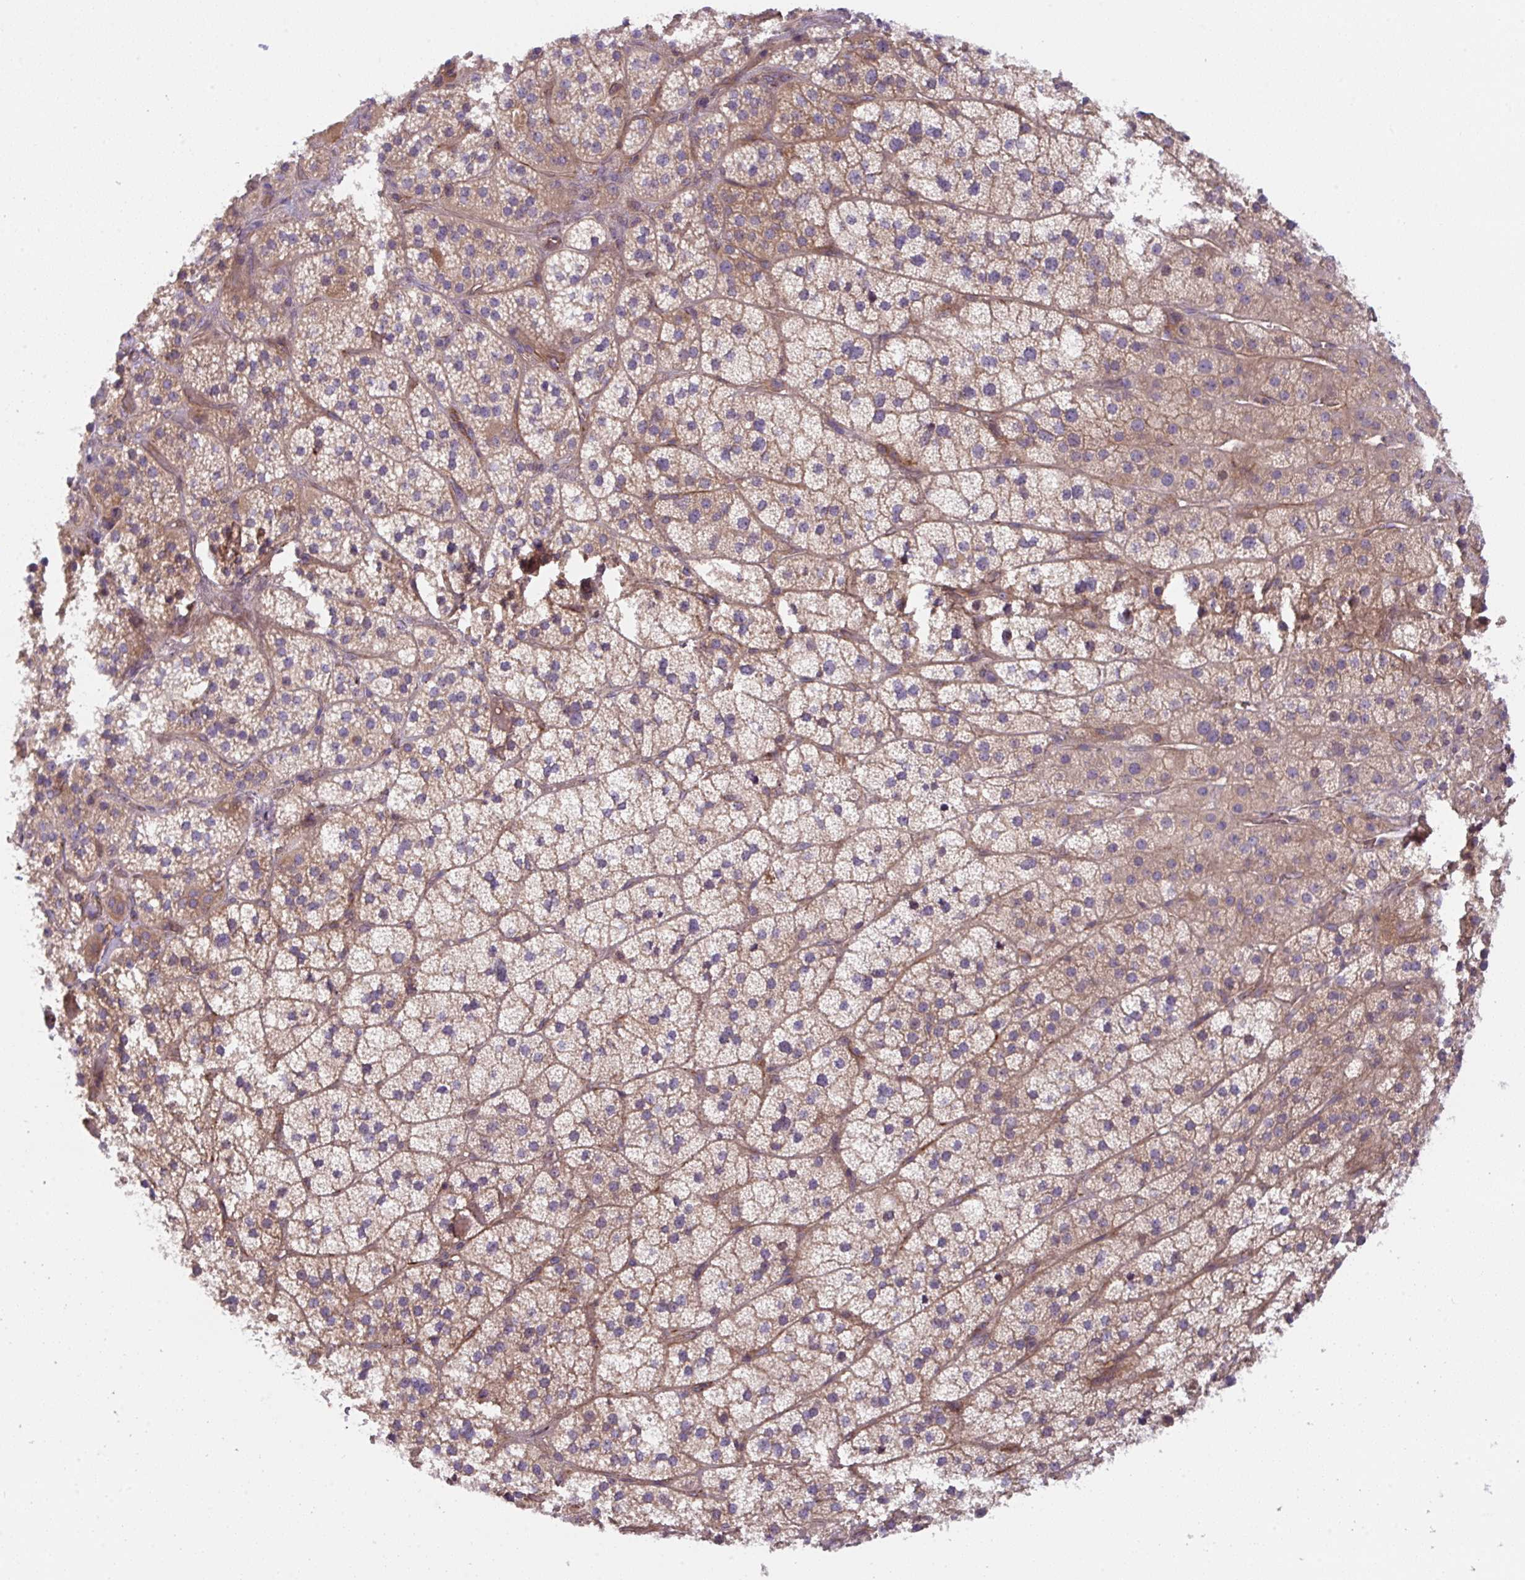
{"staining": {"intensity": "moderate", "quantity": ">75%", "location": "cytoplasmic/membranous"}, "tissue": "adrenal gland", "cell_type": "Glandular cells", "image_type": "normal", "snomed": [{"axis": "morphology", "description": "Normal tissue, NOS"}, {"axis": "topography", "description": "Adrenal gland"}], "caption": "Immunohistochemistry of normal human adrenal gland exhibits medium levels of moderate cytoplasmic/membranous staining in about >75% of glandular cells.", "gene": "APOBEC3D", "patient": {"sex": "male", "age": 57}}